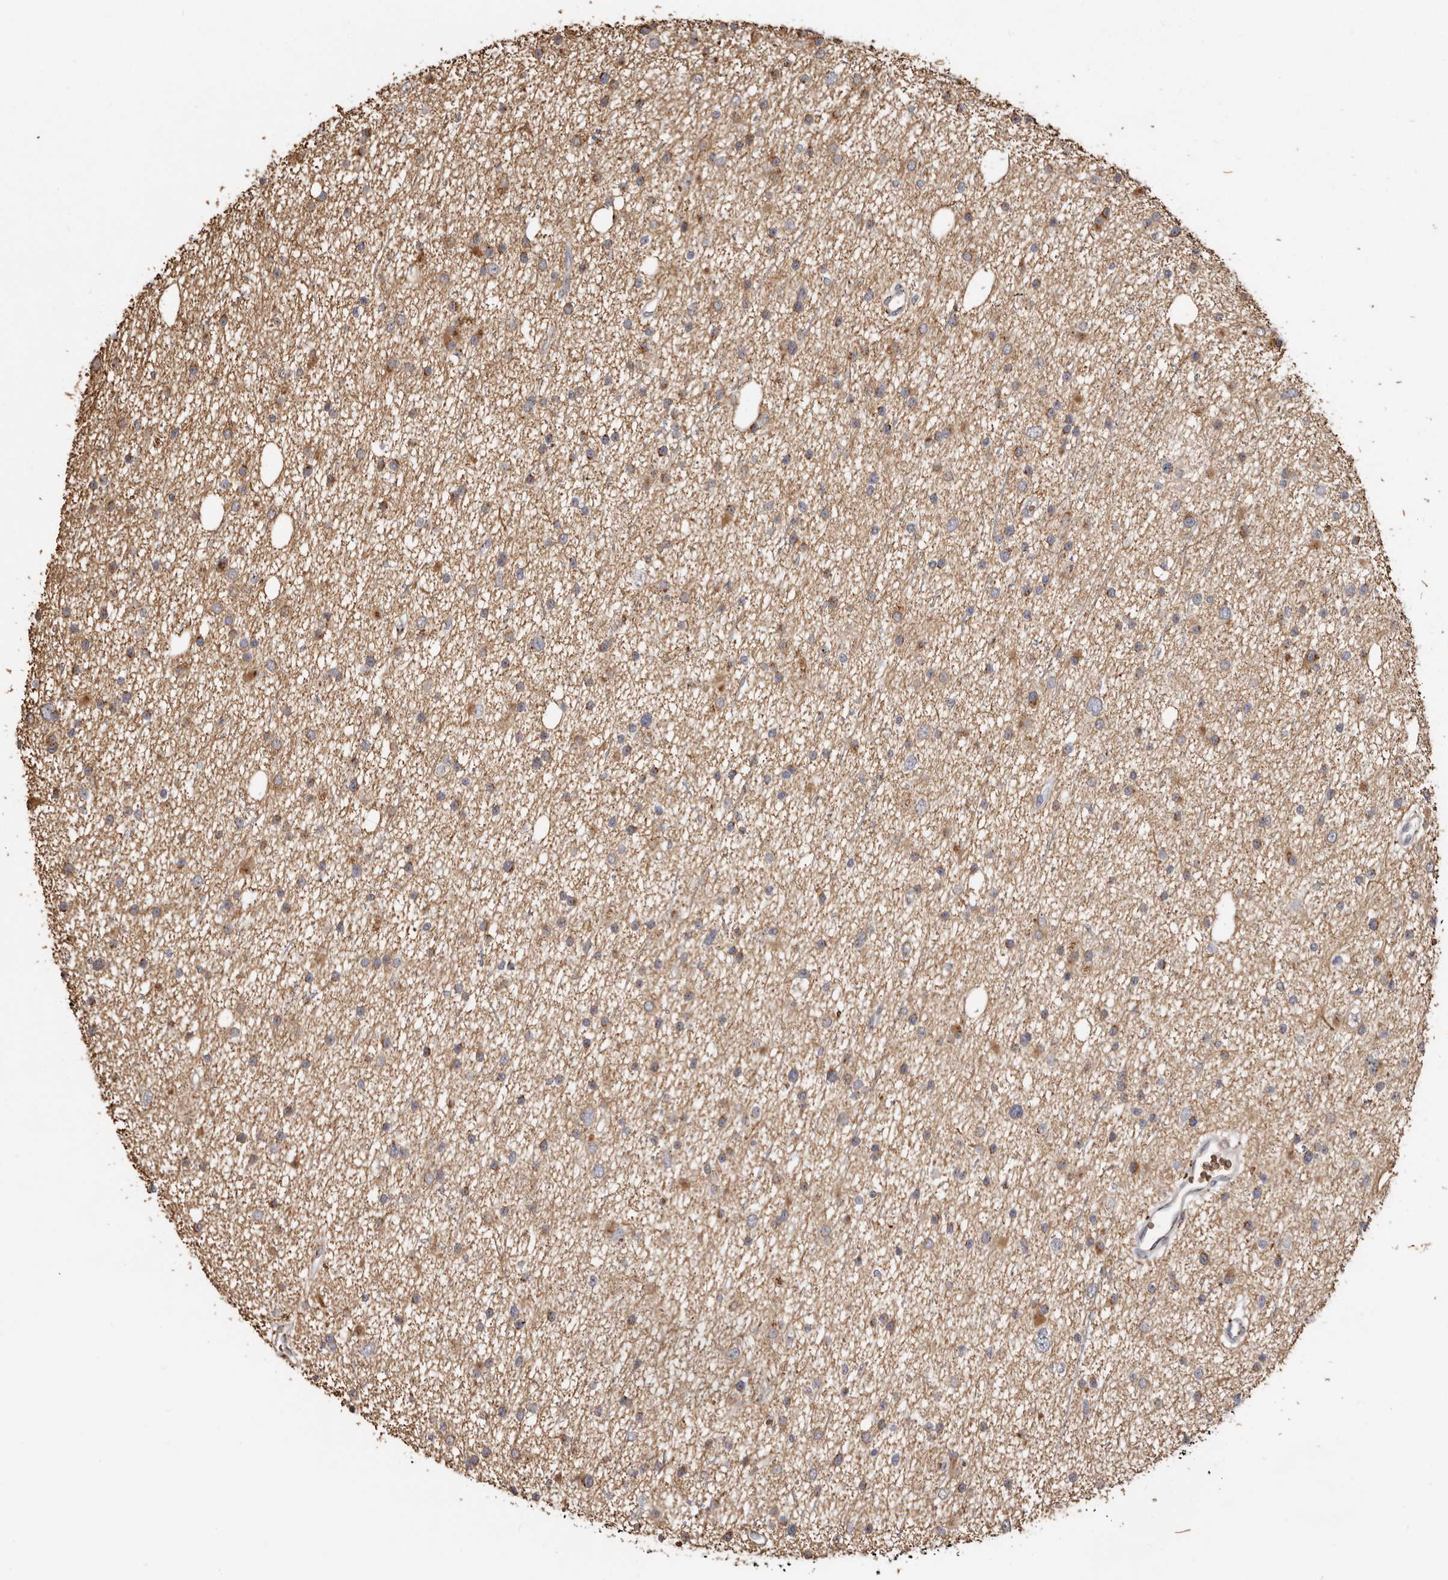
{"staining": {"intensity": "moderate", "quantity": "25%-75%", "location": "cytoplasmic/membranous"}, "tissue": "glioma", "cell_type": "Tumor cells", "image_type": "cancer", "snomed": [{"axis": "morphology", "description": "Glioma, malignant, Low grade"}, {"axis": "topography", "description": "Cerebral cortex"}], "caption": "This image reveals immunohistochemistry staining of human glioma, with medium moderate cytoplasmic/membranous positivity in about 25%-75% of tumor cells.", "gene": "ENTREP1", "patient": {"sex": "female", "age": 39}}